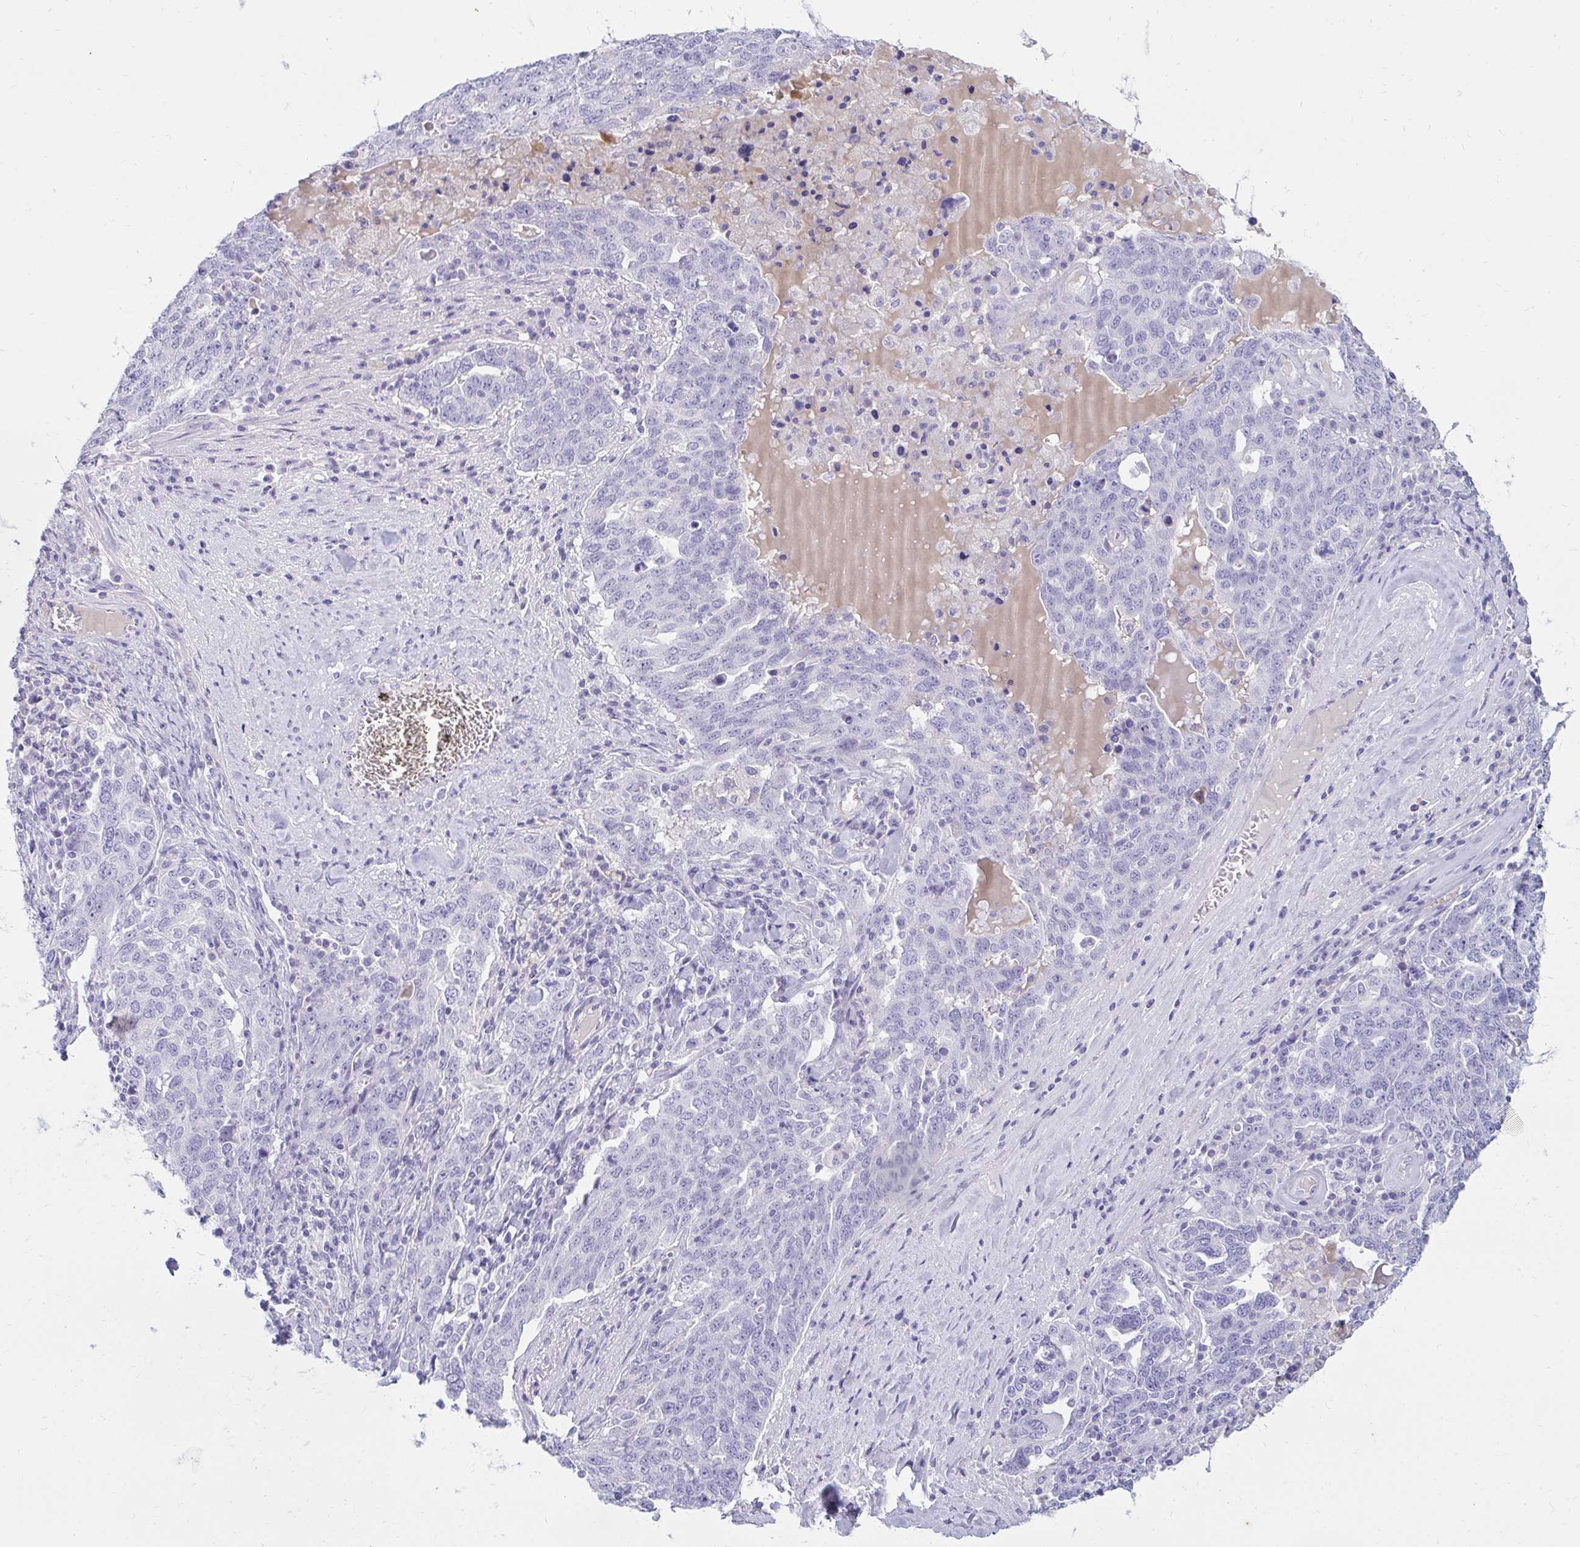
{"staining": {"intensity": "negative", "quantity": "none", "location": "none"}, "tissue": "ovarian cancer", "cell_type": "Tumor cells", "image_type": "cancer", "snomed": [{"axis": "morphology", "description": "Carcinoma, endometroid"}, {"axis": "topography", "description": "Ovary"}], "caption": "This is an IHC histopathology image of human ovarian cancer. There is no staining in tumor cells.", "gene": "NANOGNB", "patient": {"sex": "female", "age": 62}}